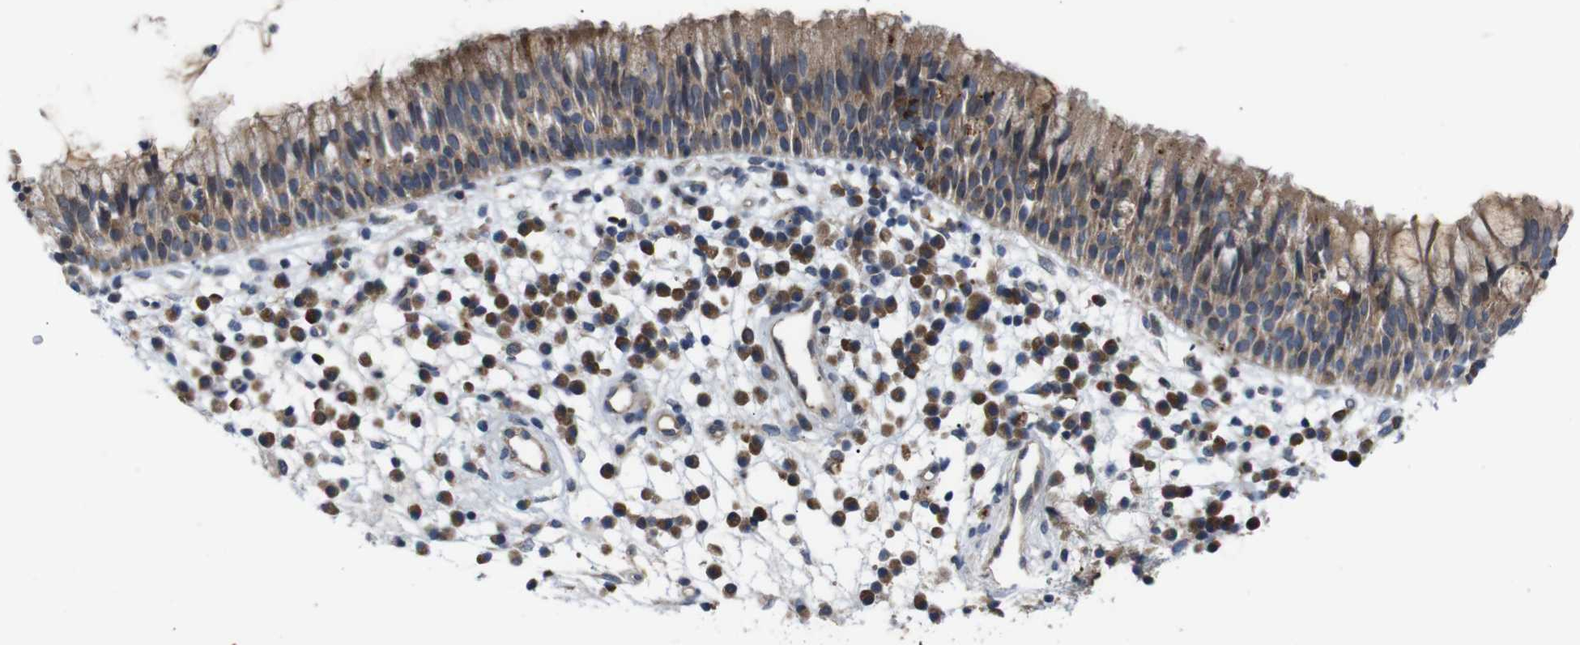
{"staining": {"intensity": "moderate", "quantity": ">75%", "location": "cytoplasmic/membranous"}, "tissue": "nasopharynx", "cell_type": "Respiratory epithelial cells", "image_type": "normal", "snomed": [{"axis": "morphology", "description": "Normal tissue, NOS"}, {"axis": "topography", "description": "Nasopharynx"}], "caption": "Normal nasopharynx shows moderate cytoplasmic/membranous positivity in approximately >75% of respiratory epithelial cells.", "gene": "PTPN1", "patient": {"sex": "male", "age": 21}}